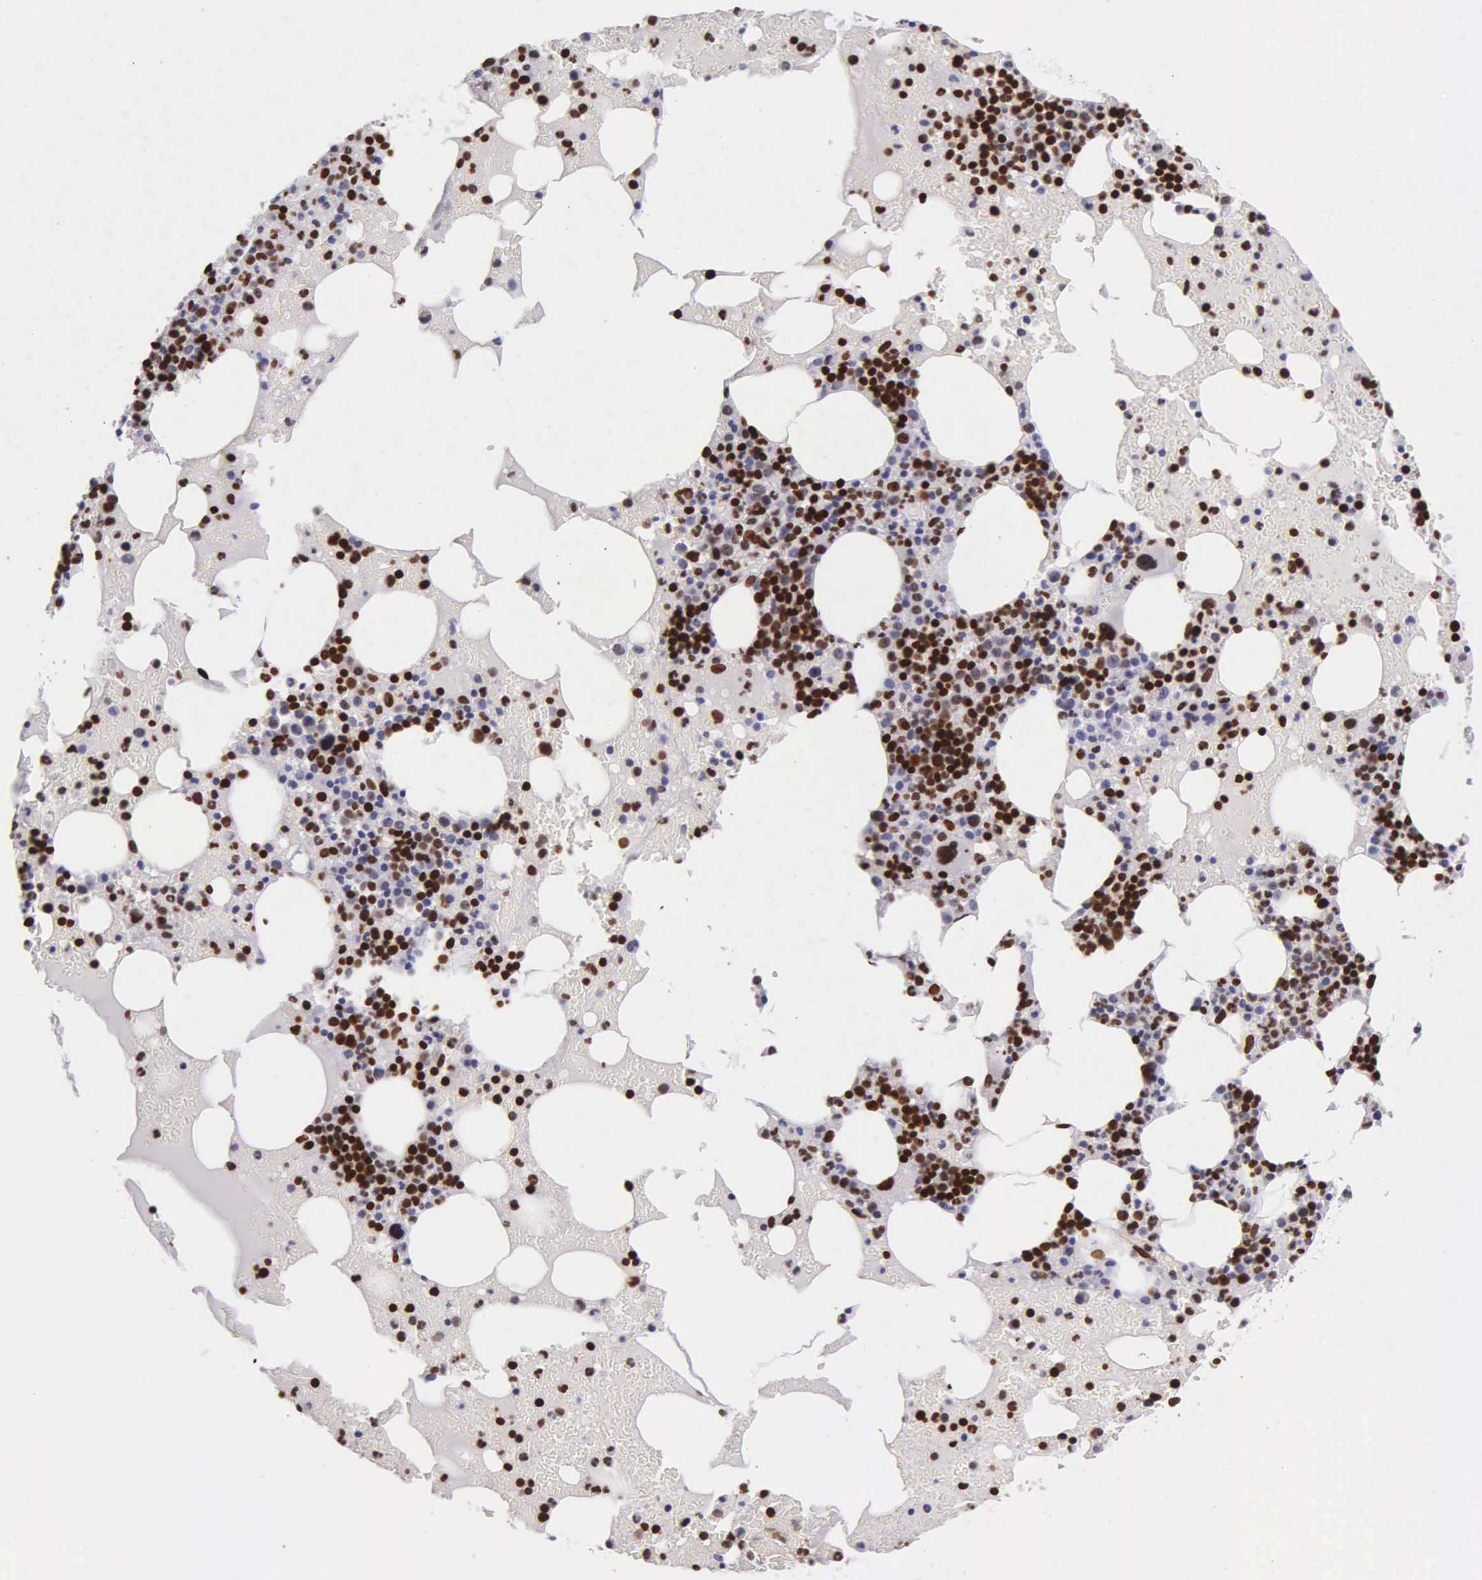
{"staining": {"intensity": "strong", "quantity": "25%-75%", "location": "nuclear"}, "tissue": "bone marrow", "cell_type": "Hematopoietic cells", "image_type": "normal", "snomed": [{"axis": "morphology", "description": "Normal tissue, NOS"}, {"axis": "topography", "description": "Bone marrow"}], "caption": "DAB immunohistochemical staining of normal bone marrow exhibits strong nuclear protein staining in approximately 25%-75% of hematopoietic cells.", "gene": "H1", "patient": {"sex": "female", "age": 72}}